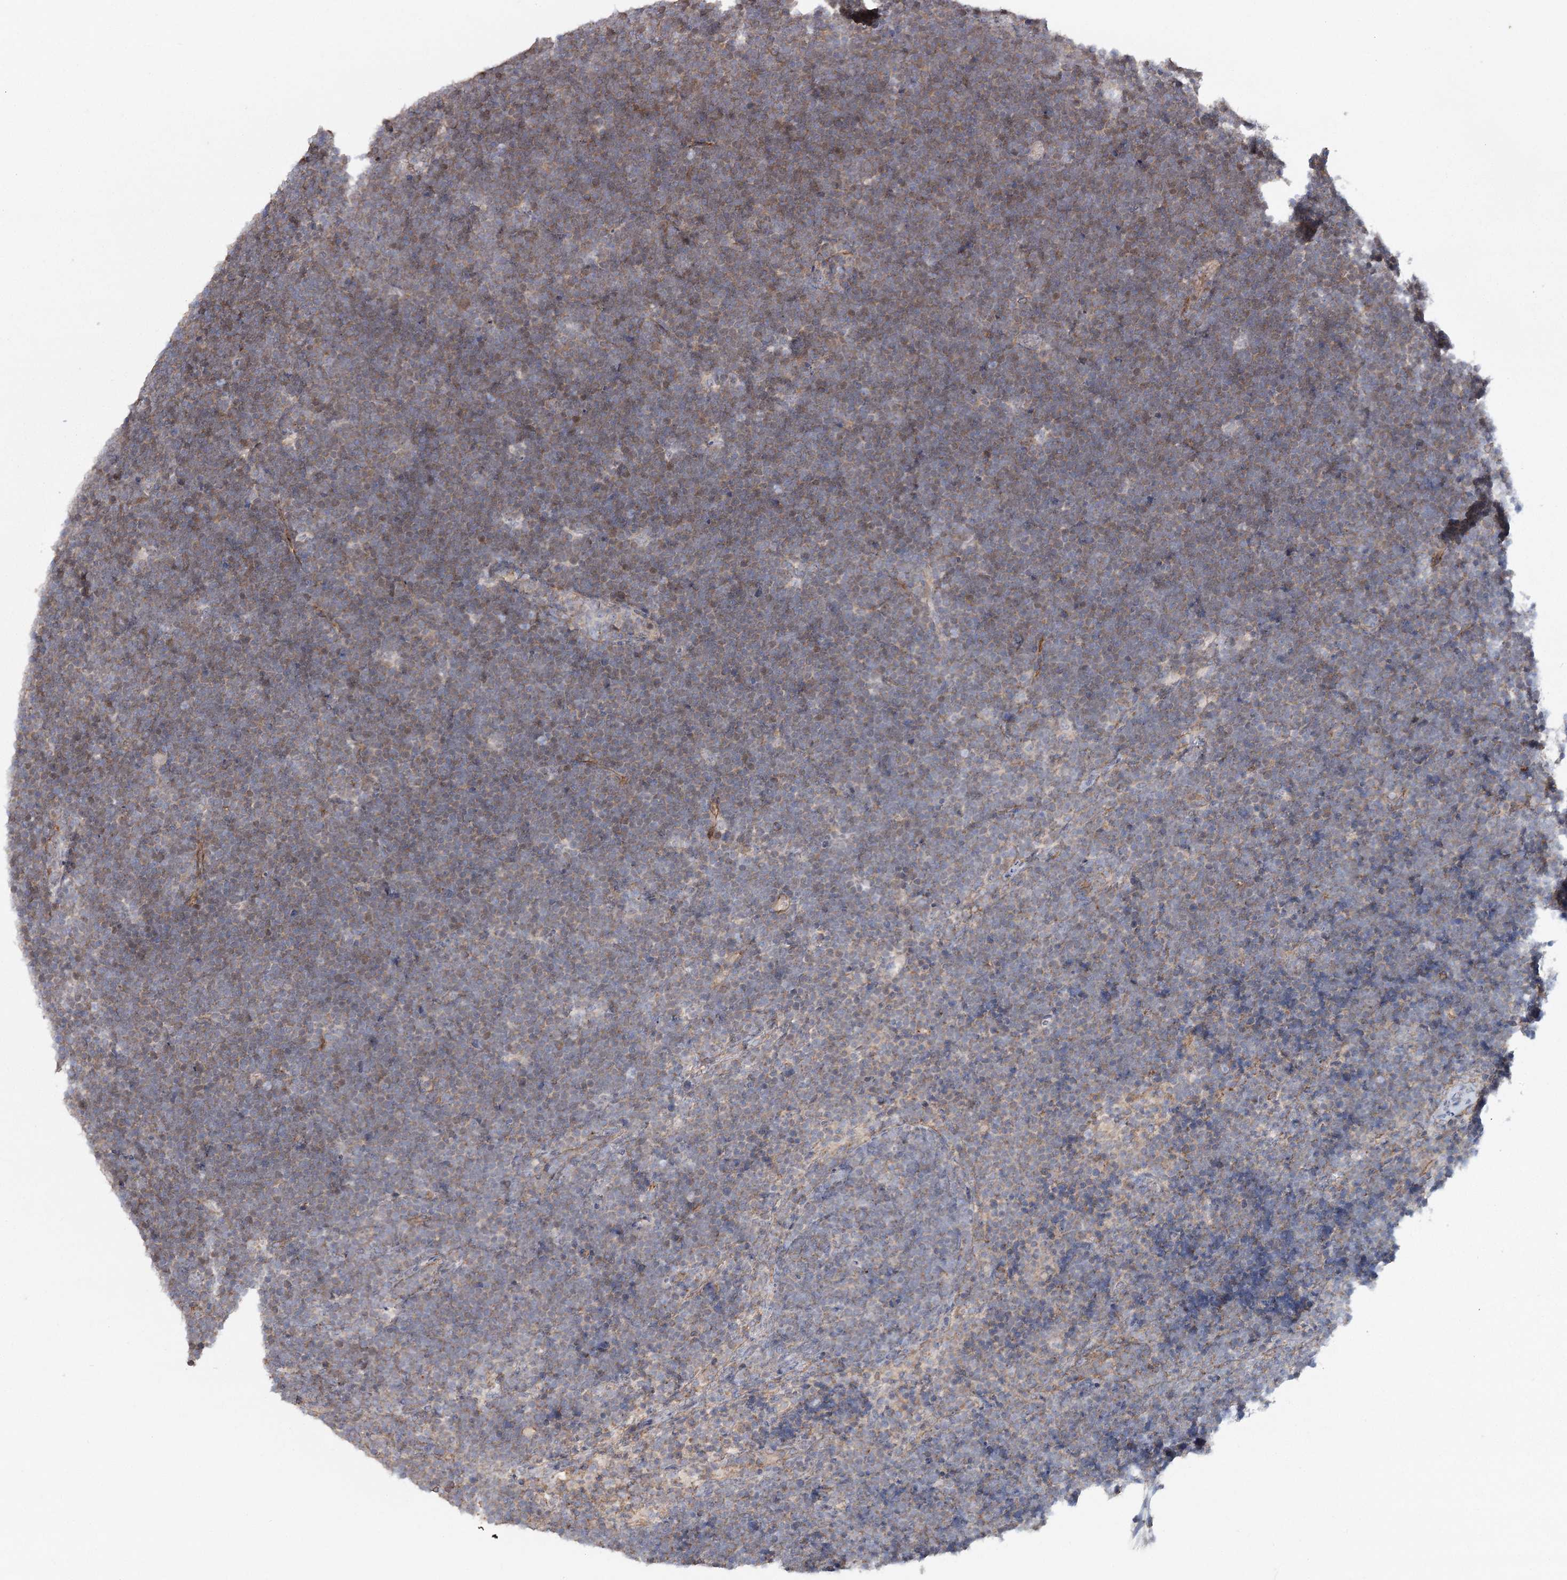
{"staining": {"intensity": "weak", "quantity": "25%-75%", "location": "cytoplasmic/membranous"}, "tissue": "lymphoma", "cell_type": "Tumor cells", "image_type": "cancer", "snomed": [{"axis": "morphology", "description": "Malignant lymphoma, non-Hodgkin's type, High grade"}, {"axis": "topography", "description": "Lymph node"}], "caption": "The micrograph displays a brown stain indicating the presence of a protein in the cytoplasmic/membranous of tumor cells in lymphoma.", "gene": "MAP3K13", "patient": {"sex": "male", "age": 13}}